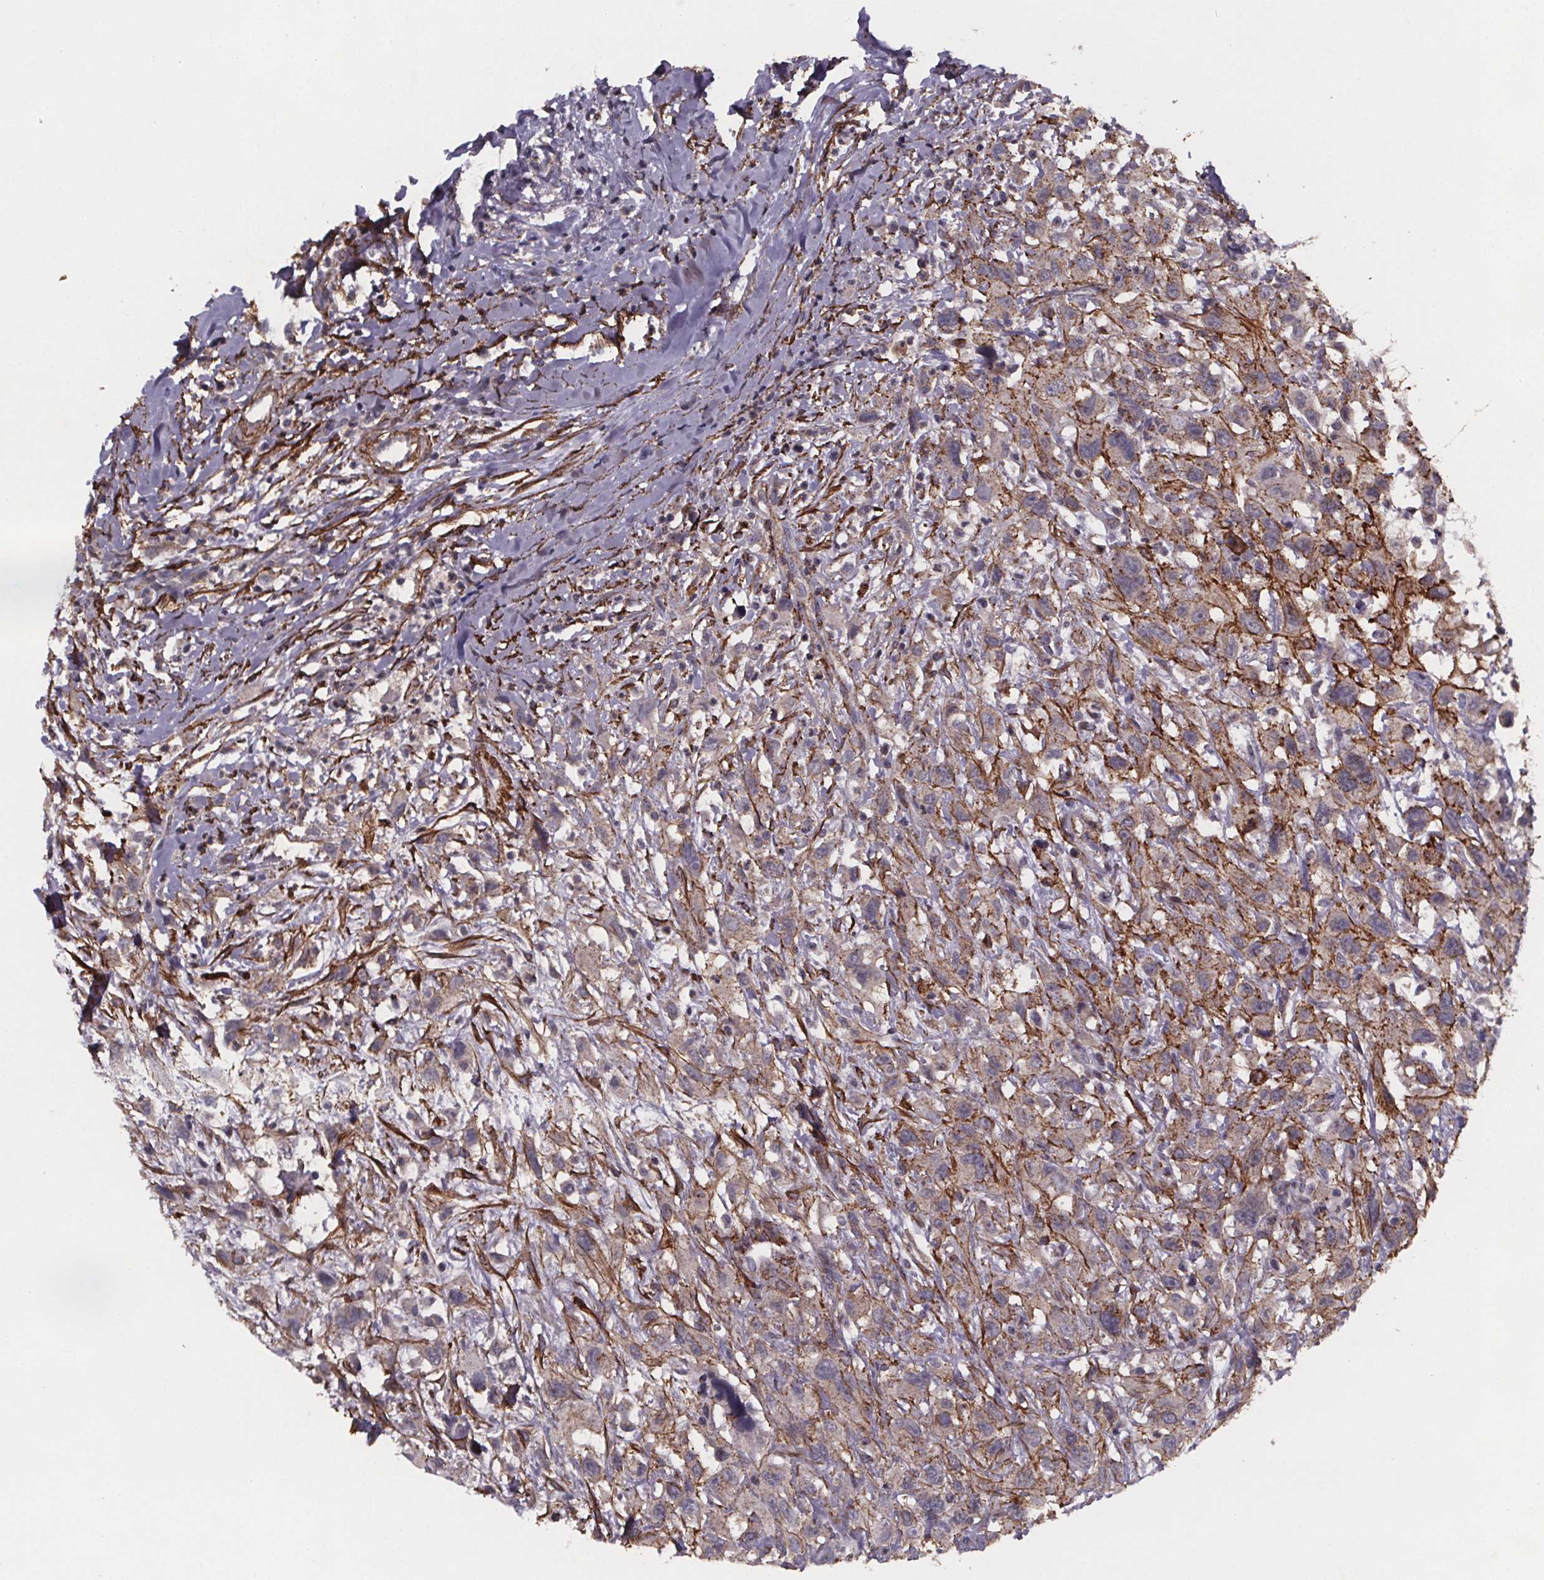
{"staining": {"intensity": "moderate", "quantity": "25%-75%", "location": "cytoplasmic/membranous"}, "tissue": "head and neck cancer", "cell_type": "Tumor cells", "image_type": "cancer", "snomed": [{"axis": "morphology", "description": "Squamous cell carcinoma, NOS"}, {"axis": "morphology", "description": "Squamous cell carcinoma, metastatic, NOS"}, {"axis": "topography", "description": "Oral tissue"}, {"axis": "topography", "description": "Head-Neck"}], "caption": "This image demonstrates immunohistochemistry staining of metastatic squamous cell carcinoma (head and neck), with medium moderate cytoplasmic/membranous staining in about 25%-75% of tumor cells.", "gene": "PALLD", "patient": {"sex": "female", "age": 85}}